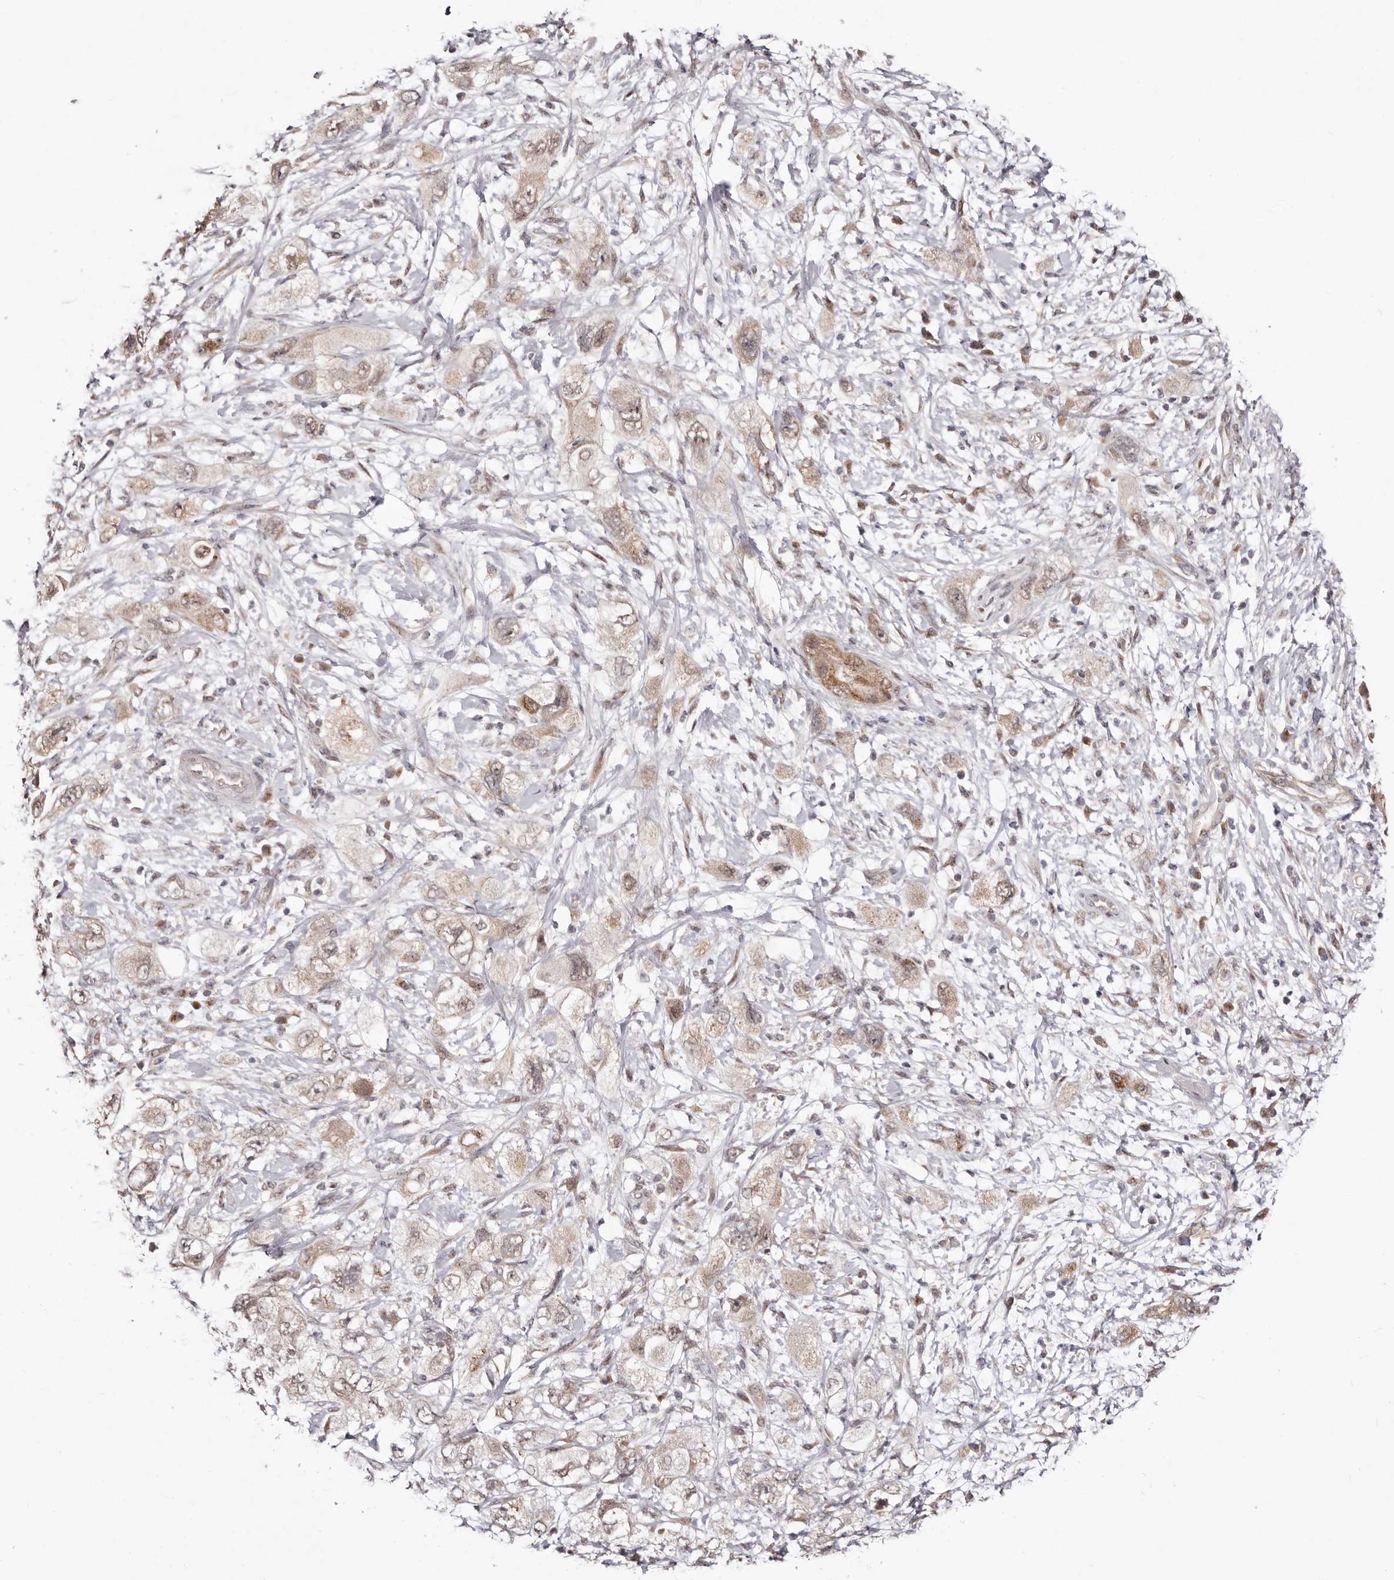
{"staining": {"intensity": "weak", "quantity": ">75%", "location": "cytoplasmic/membranous"}, "tissue": "pancreatic cancer", "cell_type": "Tumor cells", "image_type": "cancer", "snomed": [{"axis": "morphology", "description": "Adenocarcinoma, NOS"}, {"axis": "topography", "description": "Pancreas"}], "caption": "Tumor cells reveal weak cytoplasmic/membranous staining in about >75% of cells in pancreatic adenocarcinoma.", "gene": "EGR3", "patient": {"sex": "female", "age": 73}}